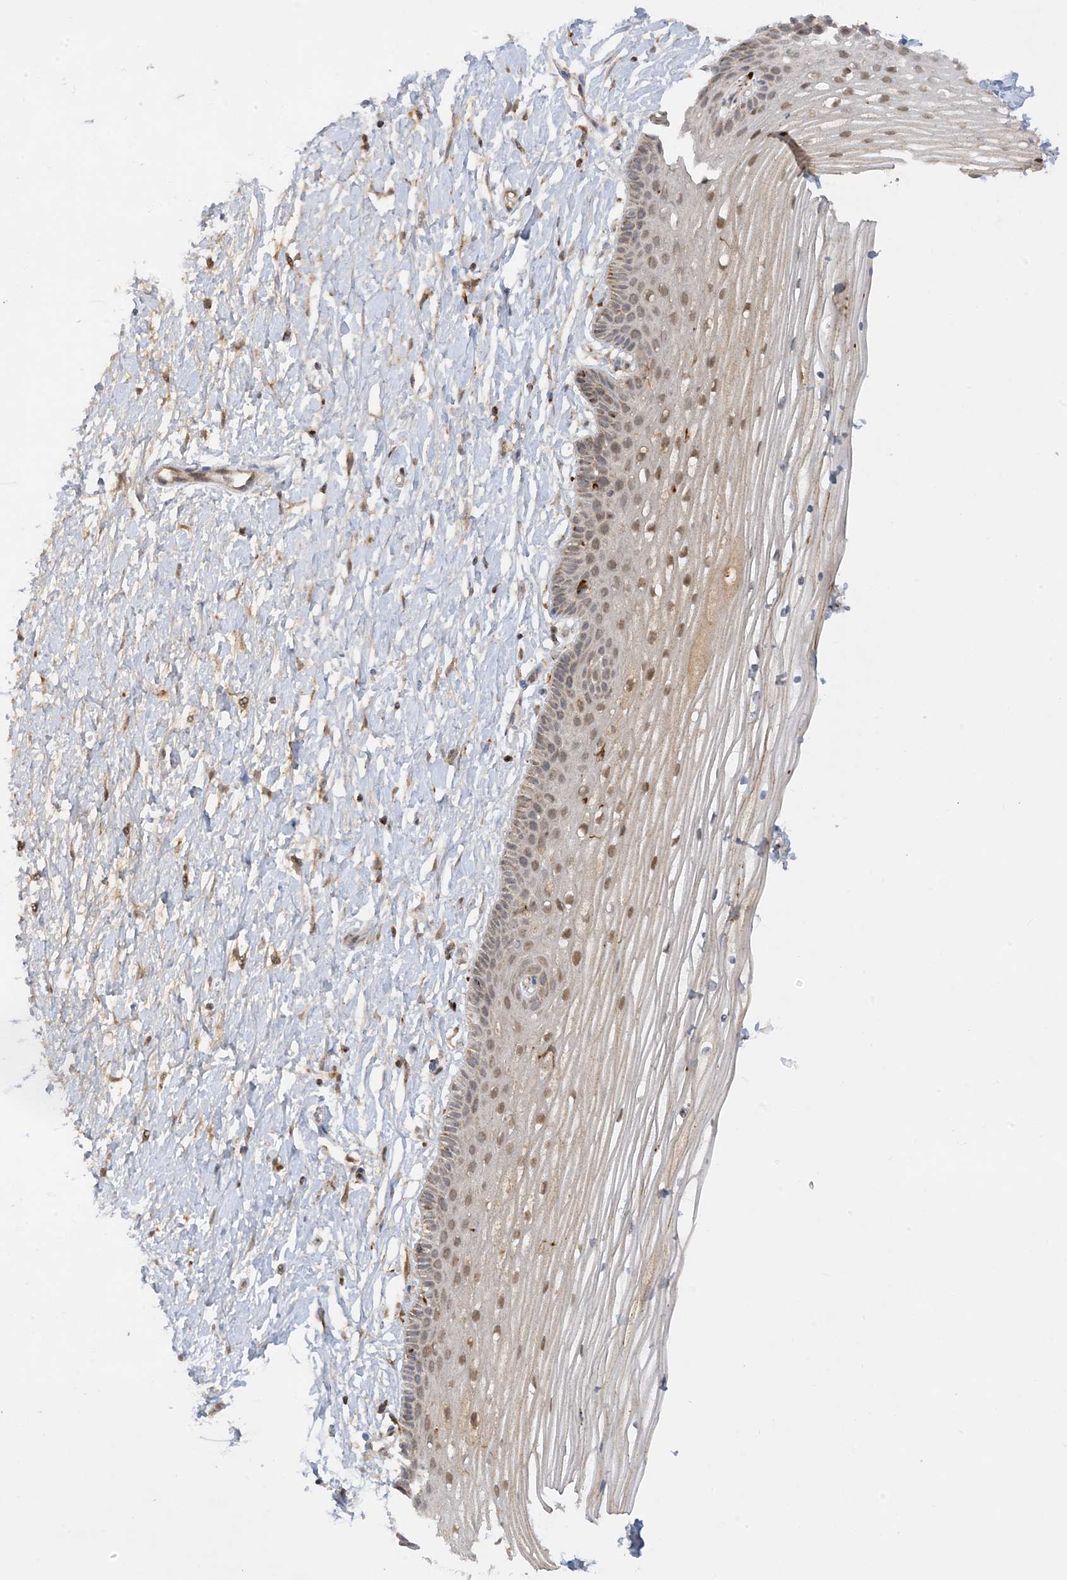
{"staining": {"intensity": "moderate", "quantity": ">75%", "location": "nuclear"}, "tissue": "vagina", "cell_type": "Squamous epithelial cells", "image_type": "normal", "snomed": [{"axis": "morphology", "description": "Normal tissue, NOS"}, {"axis": "topography", "description": "Vagina"}, {"axis": "topography", "description": "Cervix"}], "caption": "This image demonstrates normal vagina stained with immunohistochemistry (IHC) to label a protein in brown. The nuclear of squamous epithelial cells show moderate positivity for the protein. Nuclei are counter-stained blue.", "gene": "NDUFAF3", "patient": {"sex": "female", "age": 40}}